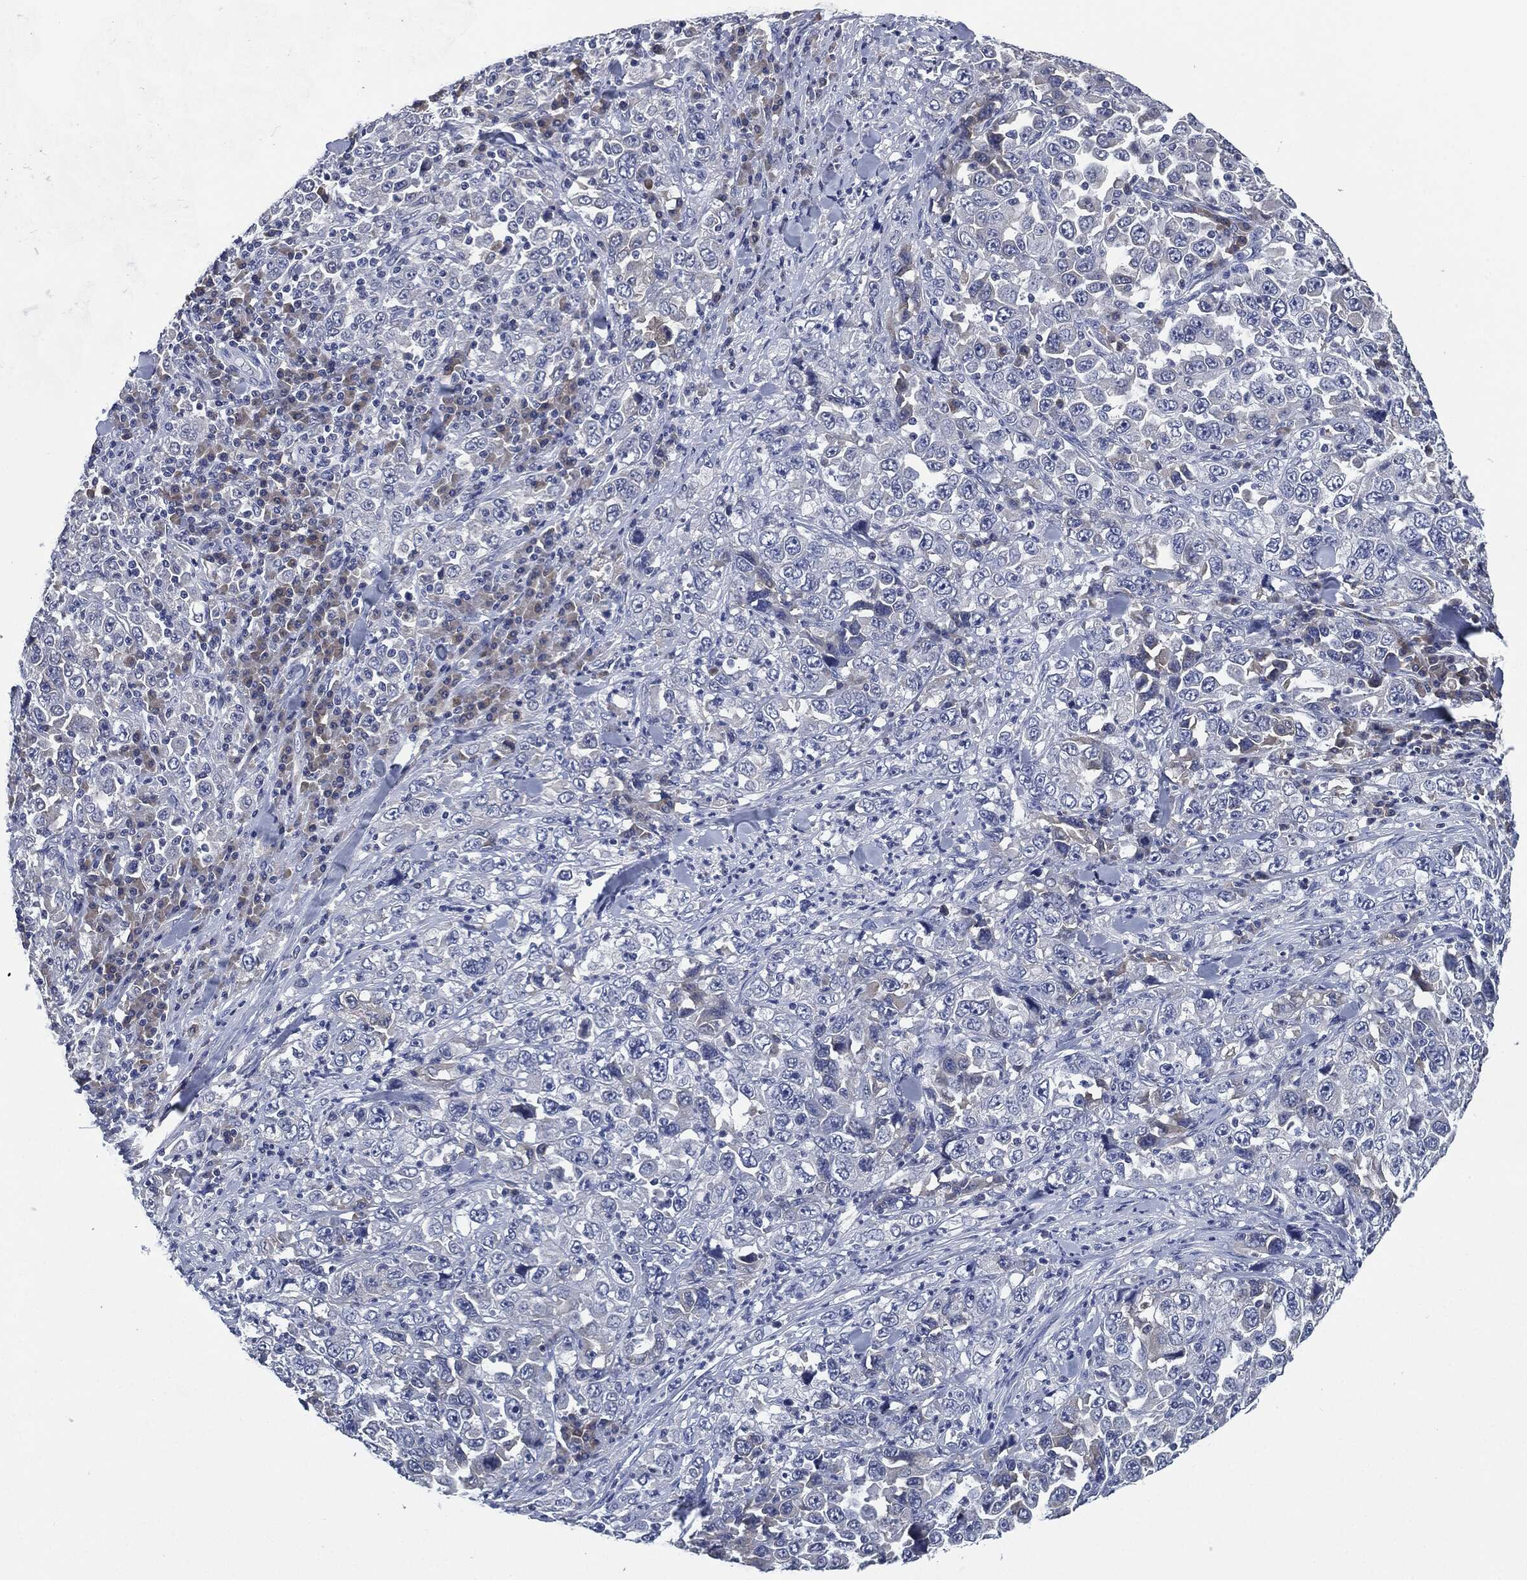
{"staining": {"intensity": "negative", "quantity": "none", "location": "none"}, "tissue": "stomach cancer", "cell_type": "Tumor cells", "image_type": "cancer", "snomed": [{"axis": "morphology", "description": "Normal tissue, NOS"}, {"axis": "morphology", "description": "Adenocarcinoma, NOS"}, {"axis": "topography", "description": "Stomach, upper"}, {"axis": "topography", "description": "Stomach"}], "caption": "IHC histopathology image of human stomach cancer stained for a protein (brown), which shows no expression in tumor cells.", "gene": "IL2RG", "patient": {"sex": "male", "age": 59}}